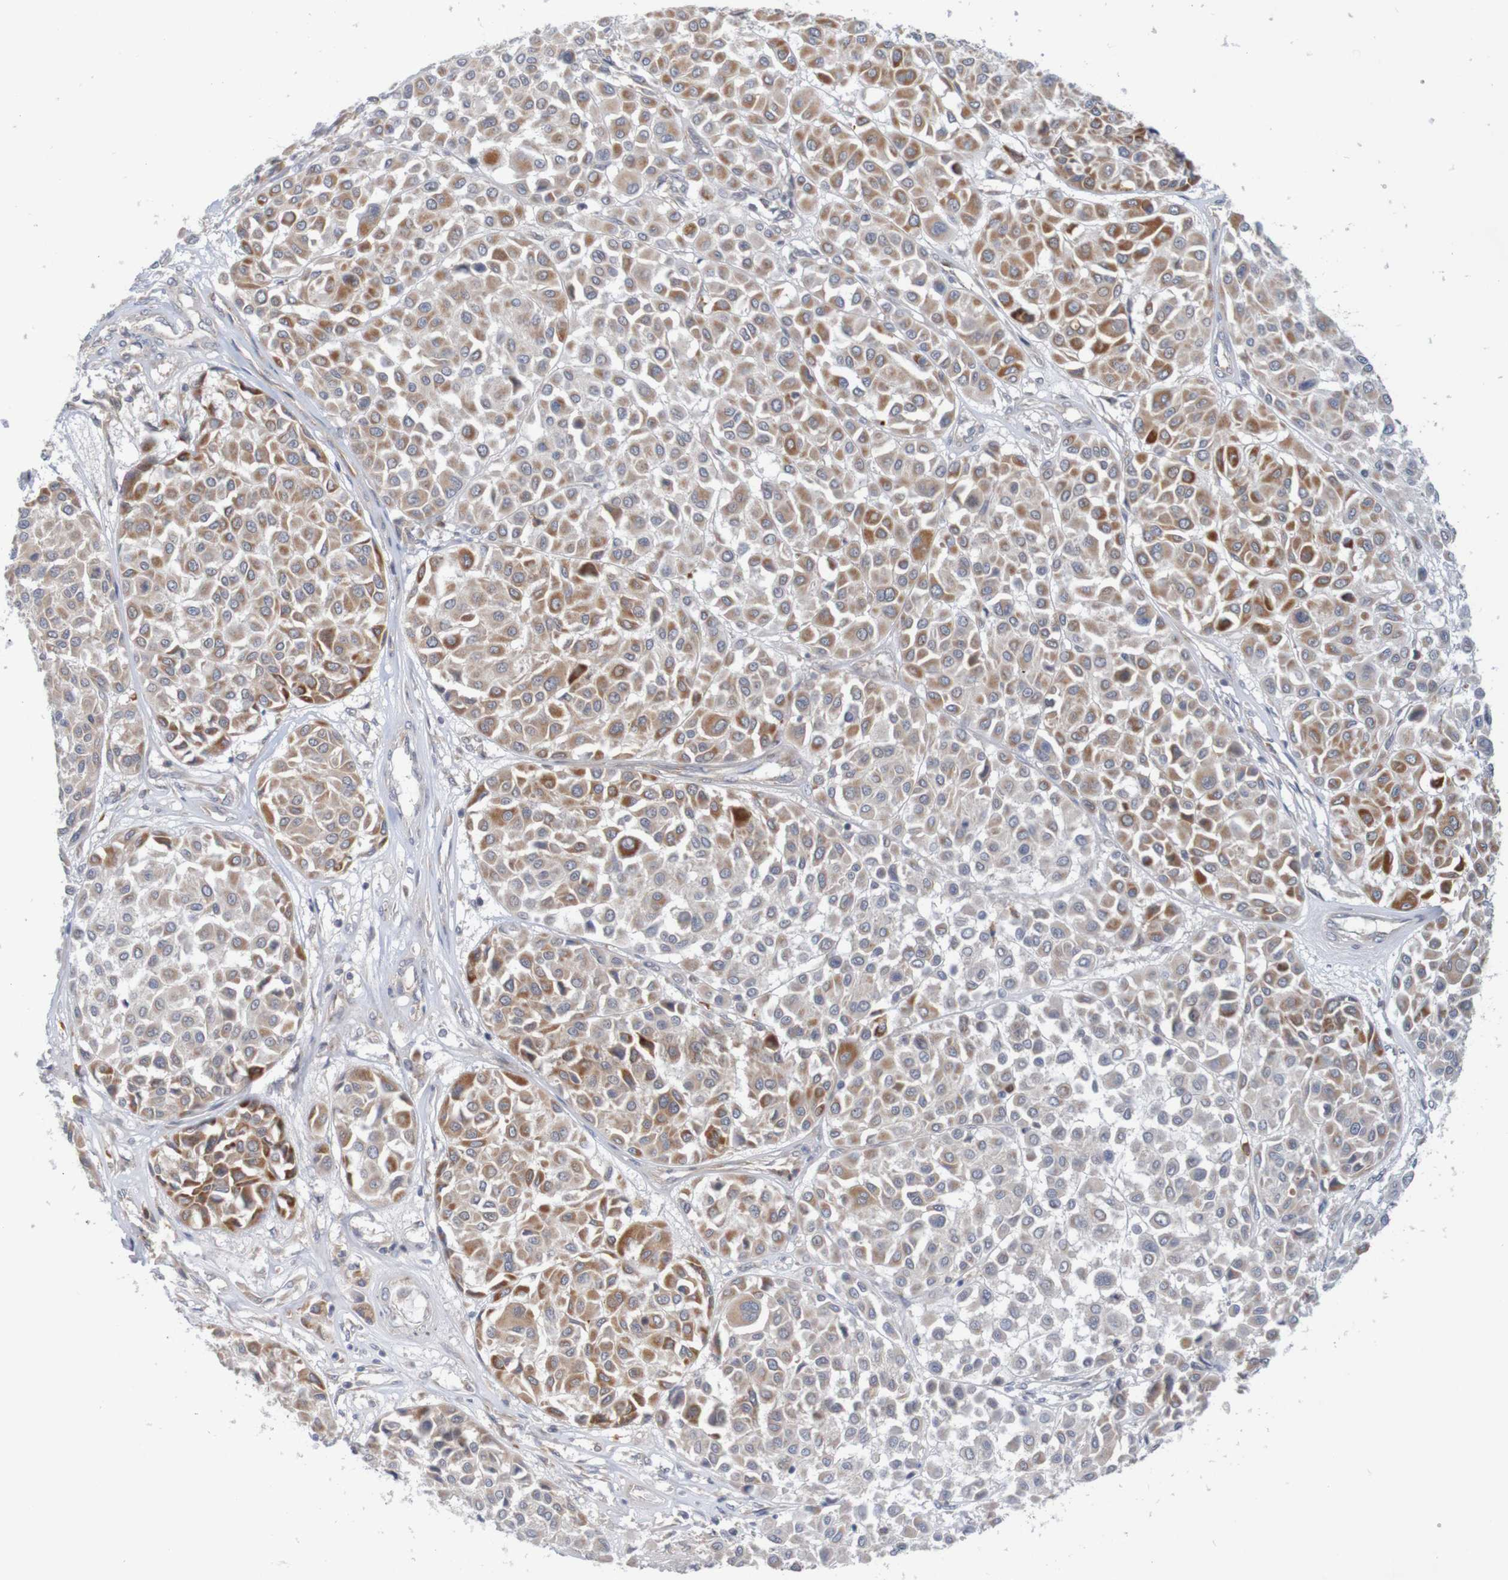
{"staining": {"intensity": "moderate", "quantity": "25%-75%", "location": "cytoplasmic/membranous"}, "tissue": "melanoma", "cell_type": "Tumor cells", "image_type": "cancer", "snomed": [{"axis": "morphology", "description": "Malignant melanoma, Metastatic site"}, {"axis": "topography", "description": "Soft tissue"}], "caption": "Immunohistochemical staining of melanoma displays medium levels of moderate cytoplasmic/membranous protein expression in approximately 25%-75% of tumor cells.", "gene": "NAV2", "patient": {"sex": "male", "age": 41}}